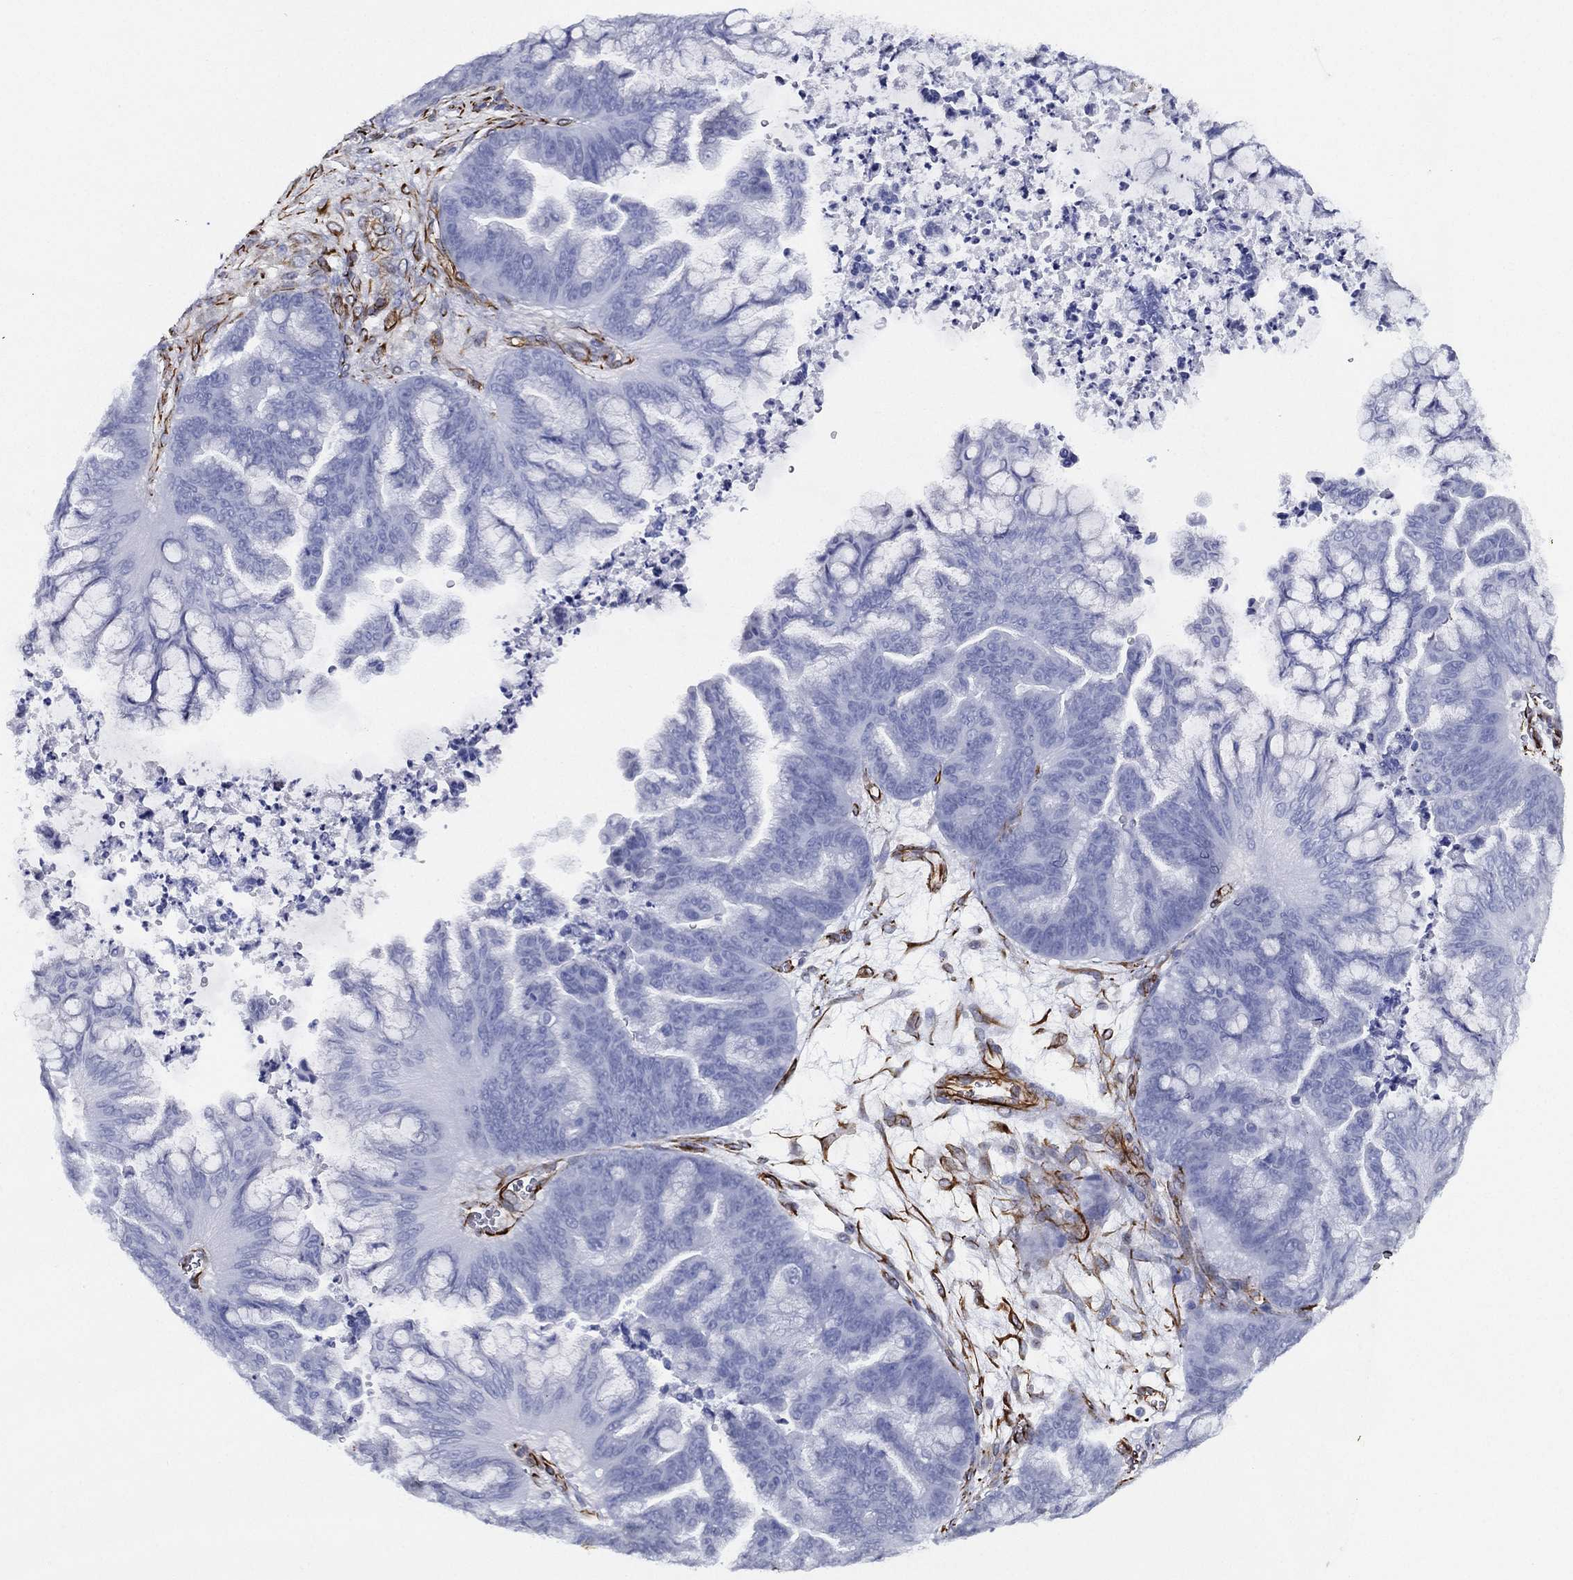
{"staining": {"intensity": "negative", "quantity": "none", "location": "none"}, "tissue": "ovarian cancer", "cell_type": "Tumor cells", "image_type": "cancer", "snomed": [{"axis": "morphology", "description": "Cystadenocarcinoma, mucinous, NOS"}, {"axis": "topography", "description": "Ovary"}], "caption": "The IHC photomicrograph has no significant positivity in tumor cells of ovarian cancer tissue.", "gene": "MAS1", "patient": {"sex": "female", "age": 67}}